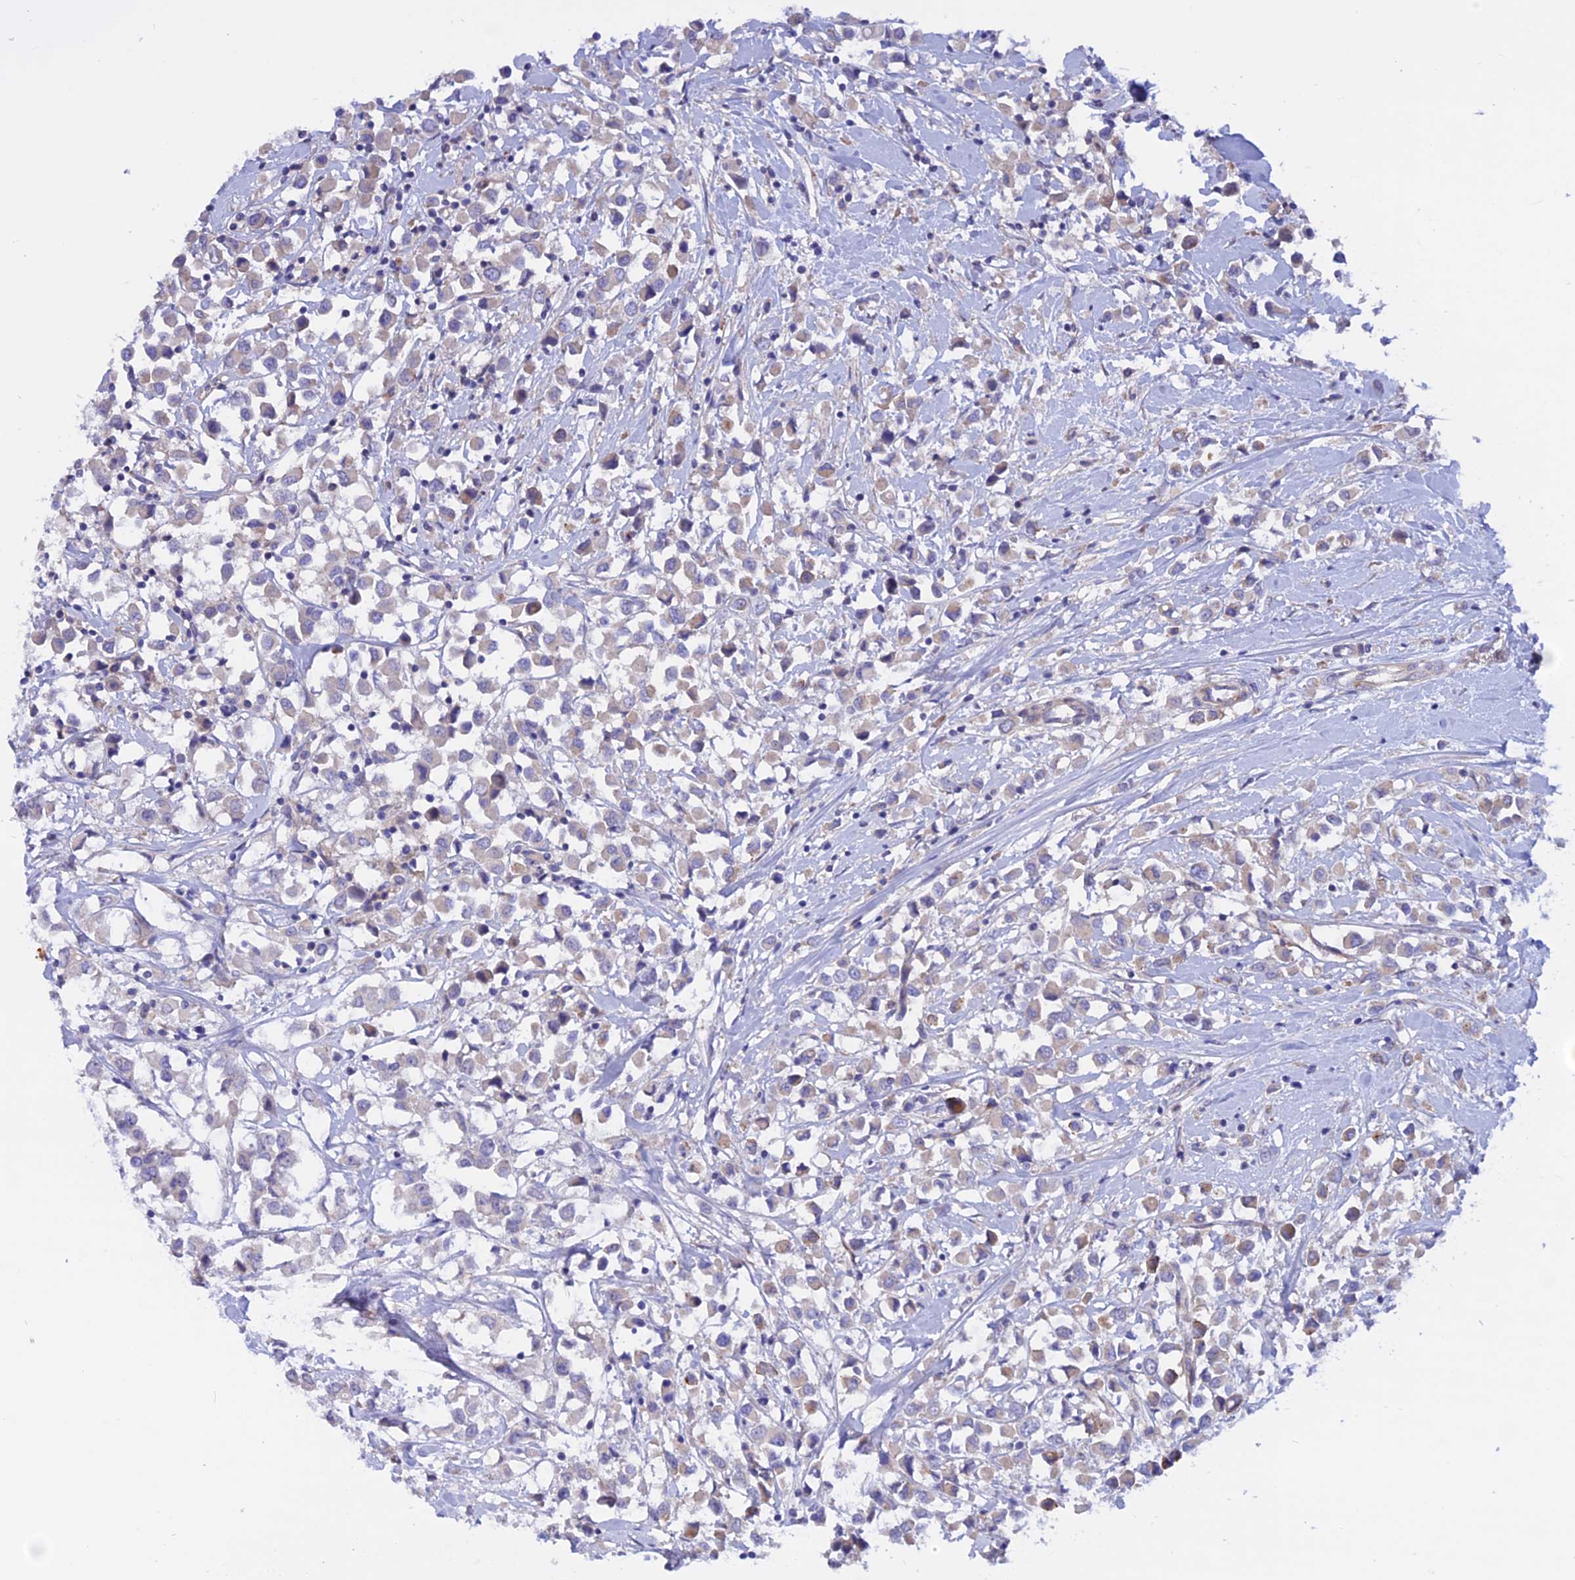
{"staining": {"intensity": "weak", "quantity": "<25%", "location": "cytoplasmic/membranous"}, "tissue": "breast cancer", "cell_type": "Tumor cells", "image_type": "cancer", "snomed": [{"axis": "morphology", "description": "Duct carcinoma"}, {"axis": "topography", "description": "Breast"}], "caption": "This image is of breast invasive ductal carcinoma stained with immunohistochemistry to label a protein in brown with the nuclei are counter-stained blue. There is no expression in tumor cells.", "gene": "HYCC1", "patient": {"sex": "female", "age": 61}}